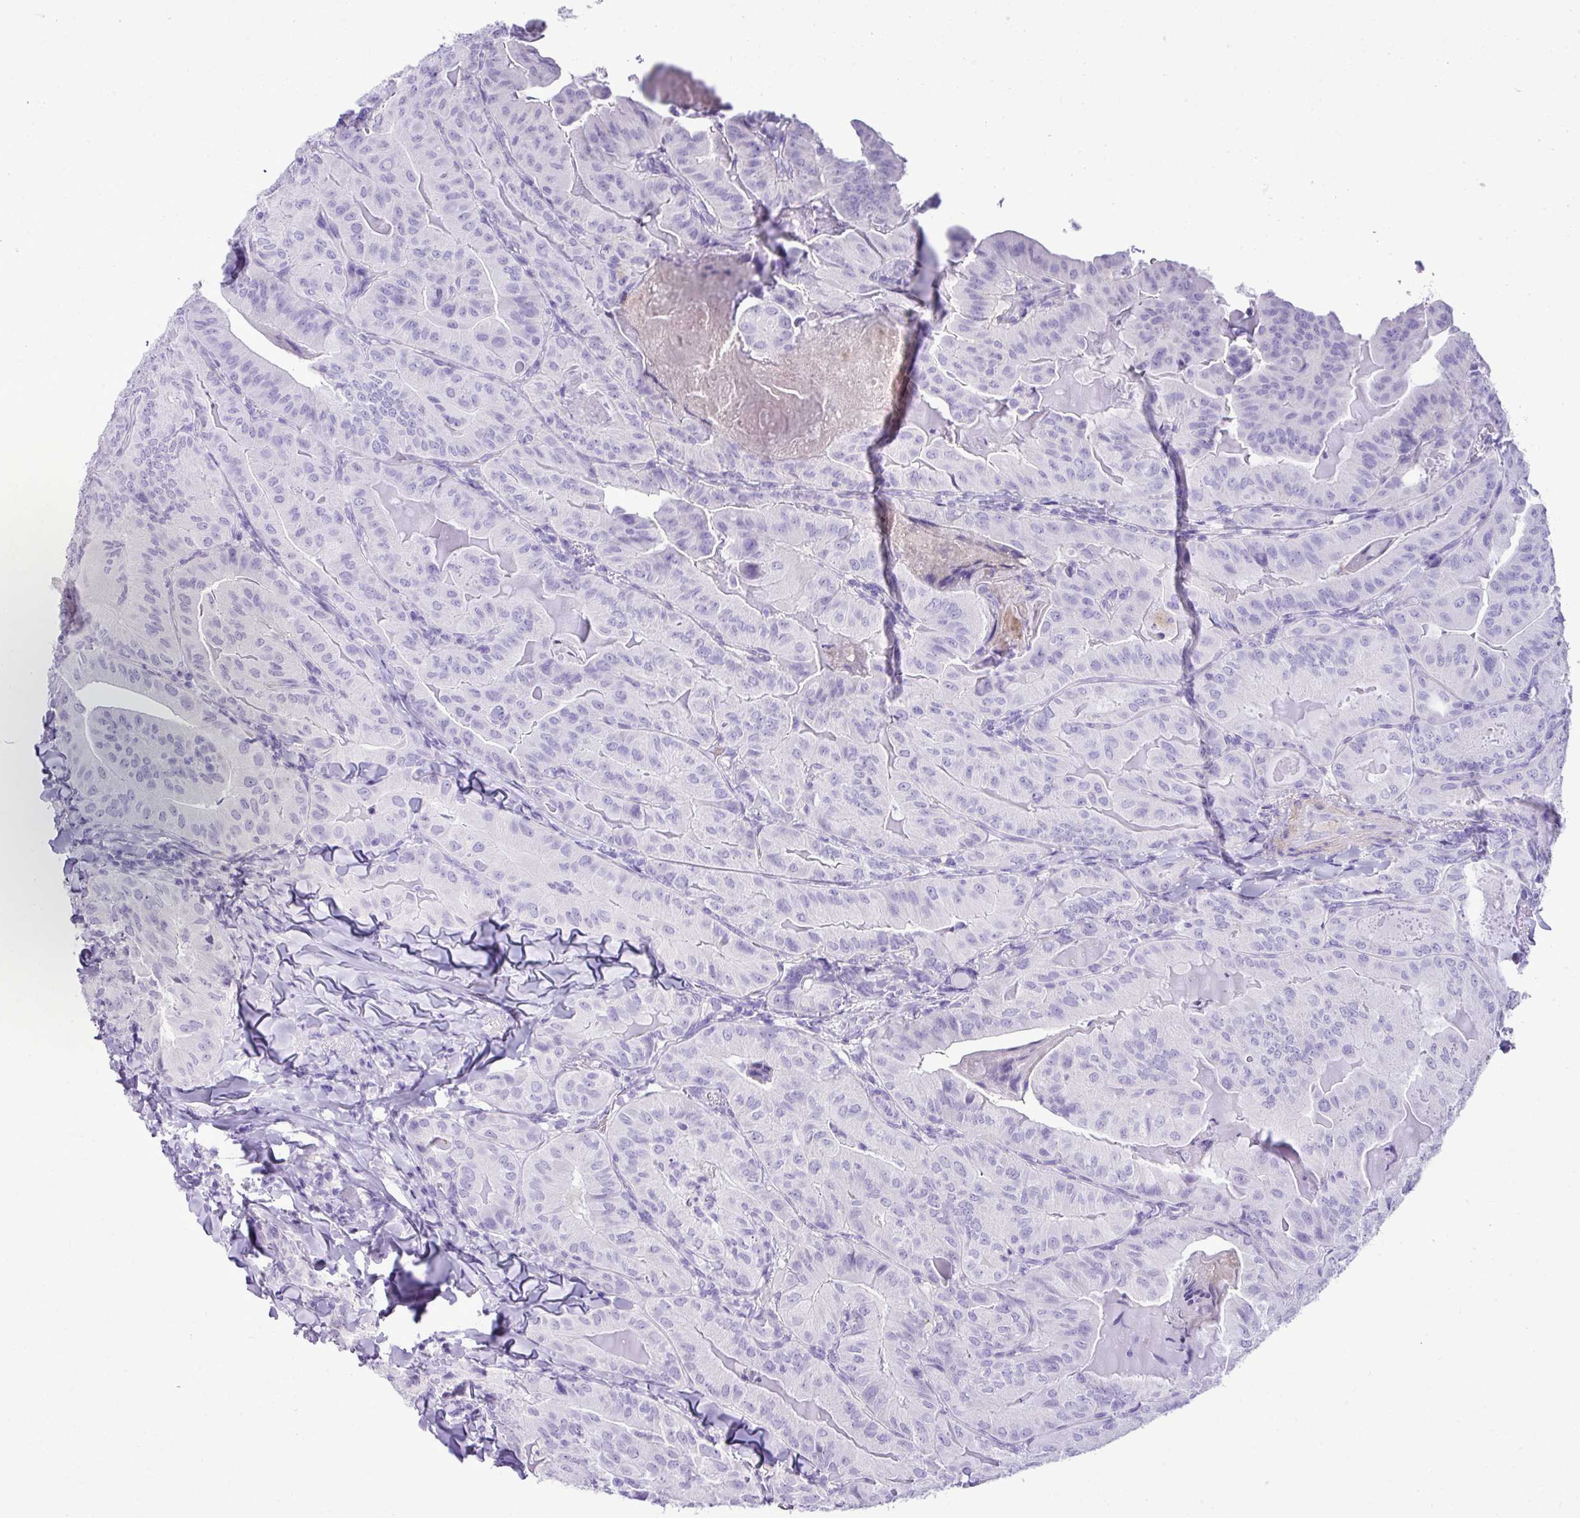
{"staining": {"intensity": "negative", "quantity": "none", "location": "none"}, "tissue": "thyroid cancer", "cell_type": "Tumor cells", "image_type": "cancer", "snomed": [{"axis": "morphology", "description": "Papillary adenocarcinoma, NOS"}, {"axis": "topography", "description": "Thyroid gland"}], "caption": "Human thyroid cancer (papillary adenocarcinoma) stained for a protein using immunohistochemistry demonstrates no expression in tumor cells.", "gene": "ZSCAN5A", "patient": {"sex": "female", "age": 68}}